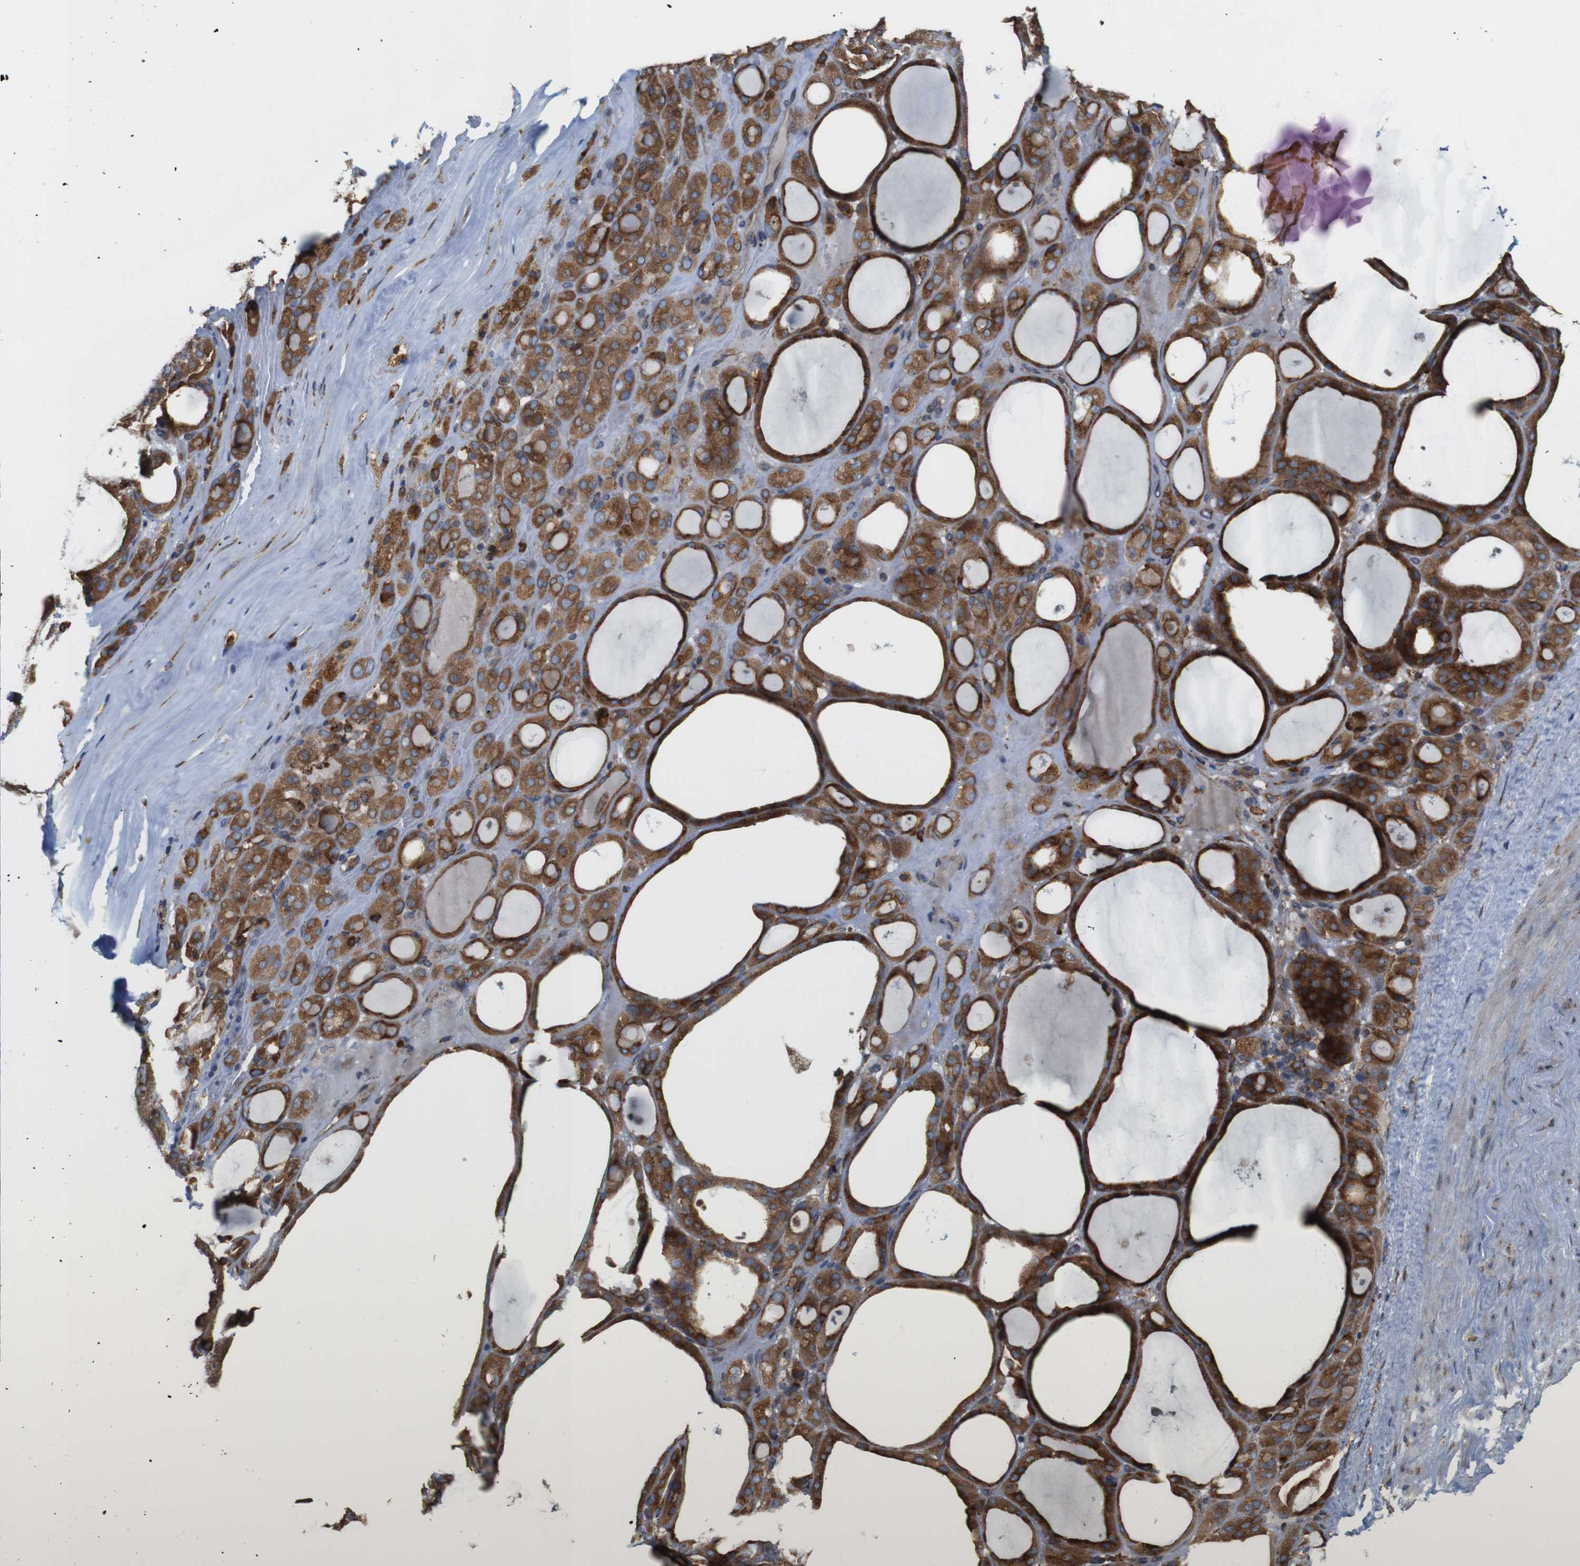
{"staining": {"intensity": "strong", "quantity": ">75%", "location": "cytoplasmic/membranous"}, "tissue": "thyroid gland", "cell_type": "Glandular cells", "image_type": "normal", "snomed": [{"axis": "morphology", "description": "Normal tissue, NOS"}, {"axis": "morphology", "description": "Carcinoma, NOS"}, {"axis": "topography", "description": "Thyroid gland"}], "caption": "A high amount of strong cytoplasmic/membranous expression is identified in about >75% of glandular cells in unremarkable thyroid gland. The protein is shown in brown color, while the nuclei are stained blue.", "gene": "UGGT1", "patient": {"sex": "female", "age": 86}}